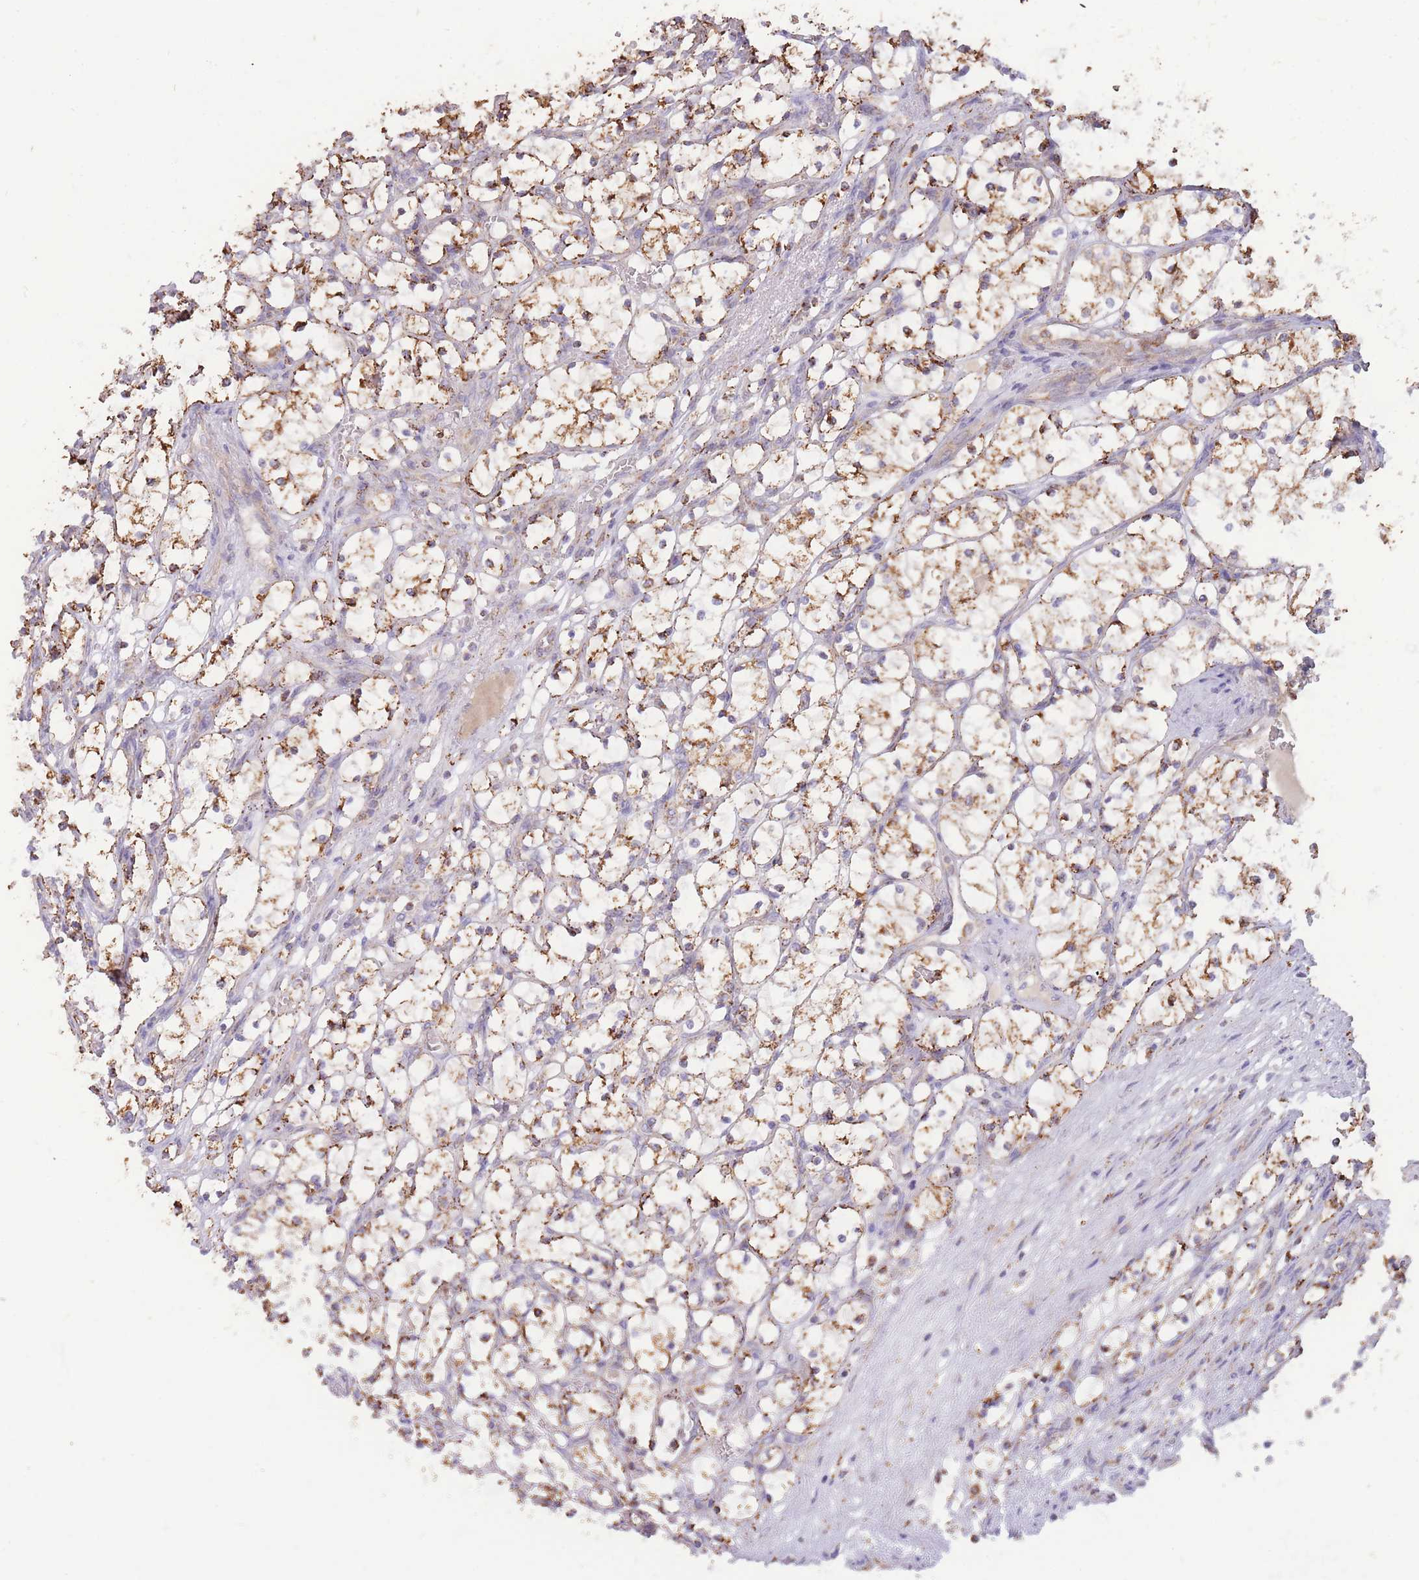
{"staining": {"intensity": "weak", "quantity": ">75%", "location": "cytoplasmic/membranous"}, "tissue": "renal cancer", "cell_type": "Tumor cells", "image_type": "cancer", "snomed": [{"axis": "morphology", "description": "Adenocarcinoma, NOS"}, {"axis": "topography", "description": "Kidney"}], "caption": "Renal adenocarcinoma tissue displays weak cytoplasmic/membranous positivity in approximately >75% of tumor cells (Brightfield microscopy of DAB IHC at high magnification).", "gene": "MRPL17", "patient": {"sex": "female", "age": 69}}